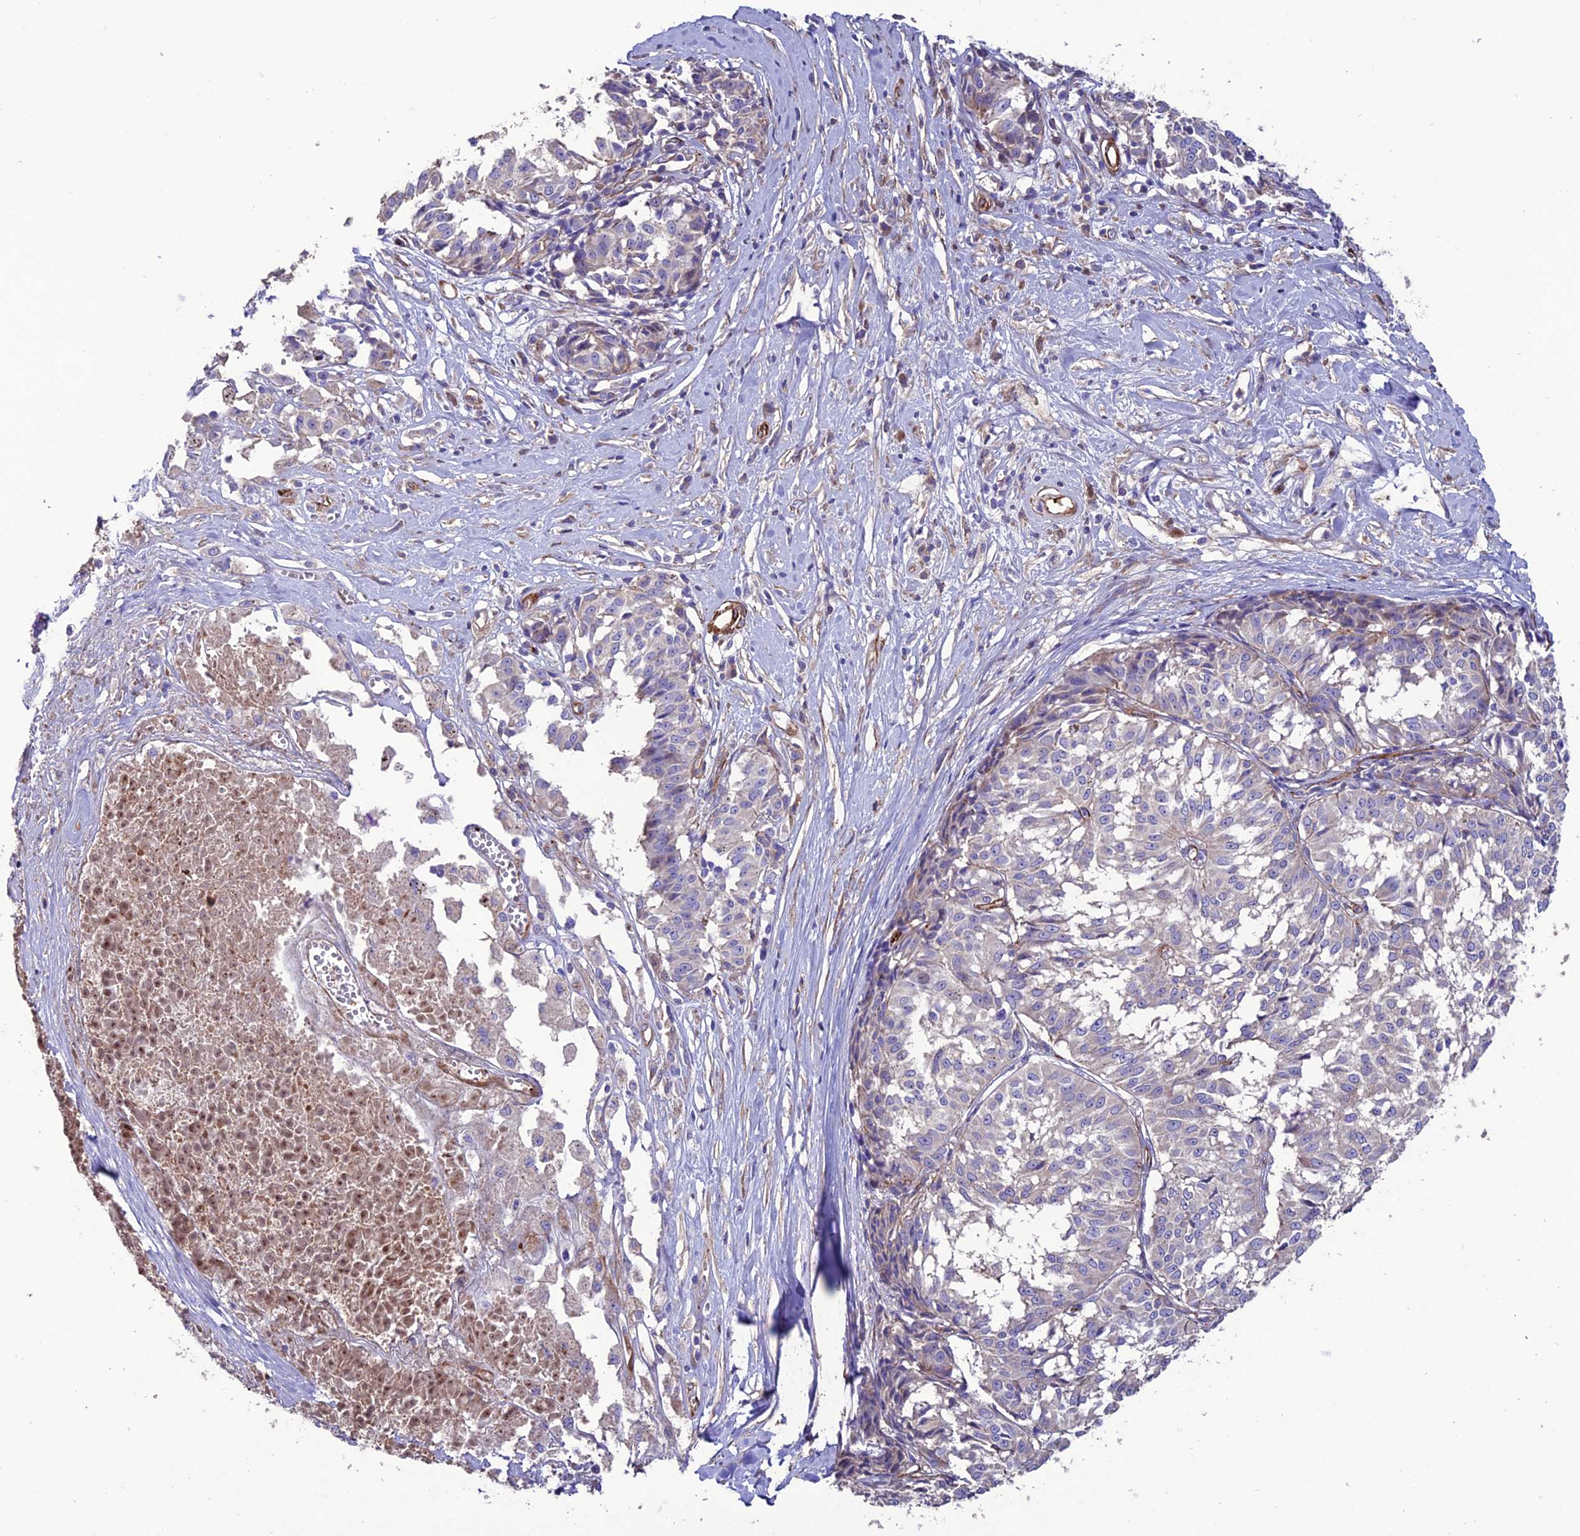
{"staining": {"intensity": "negative", "quantity": "none", "location": "none"}, "tissue": "melanoma", "cell_type": "Tumor cells", "image_type": "cancer", "snomed": [{"axis": "morphology", "description": "Malignant melanoma, NOS"}, {"axis": "topography", "description": "Skin"}], "caption": "This is a micrograph of immunohistochemistry staining of malignant melanoma, which shows no expression in tumor cells.", "gene": "REX1BD", "patient": {"sex": "female", "age": 72}}